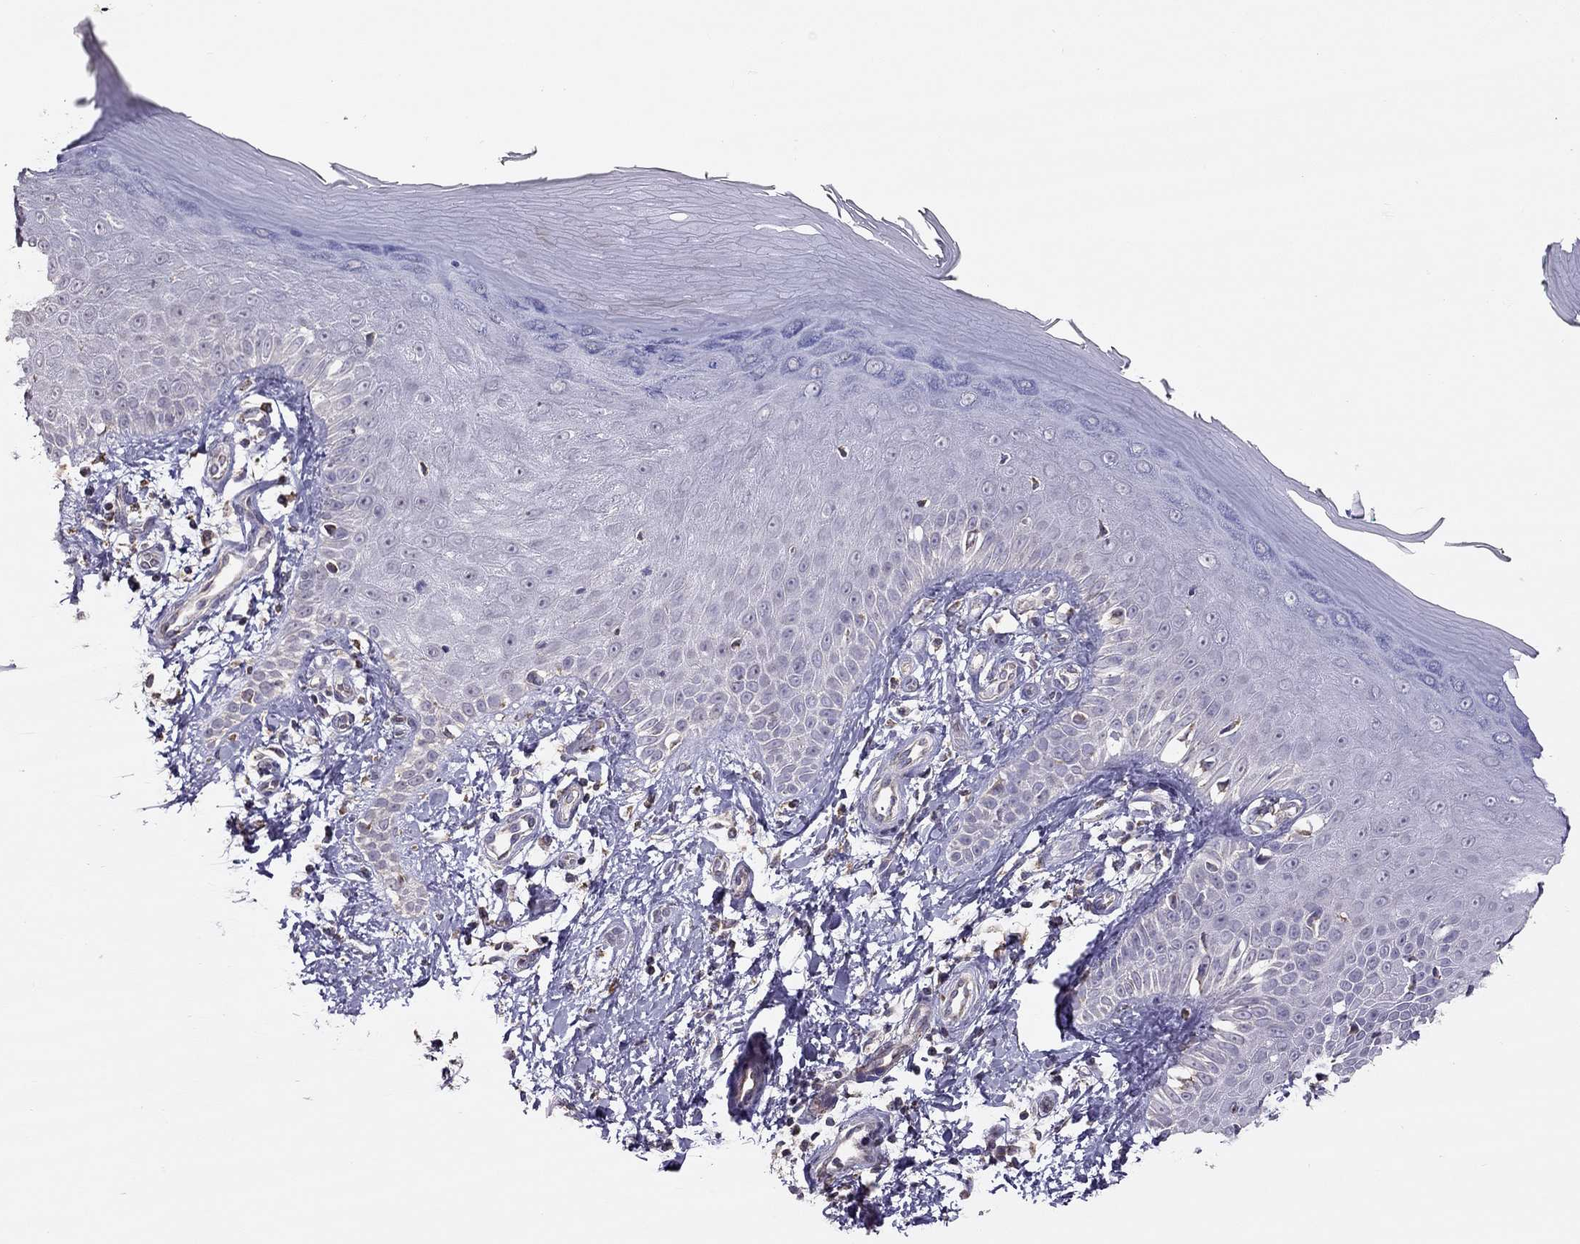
{"staining": {"intensity": "negative", "quantity": "none", "location": "none"}, "tissue": "skin", "cell_type": "Fibroblasts", "image_type": "normal", "snomed": [{"axis": "morphology", "description": "Normal tissue, NOS"}, {"axis": "morphology", "description": "Inflammation, NOS"}, {"axis": "morphology", "description": "Fibrosis, NOS"}, {"axis": "topography", "description": "Skin"}], "caption": "The image displays no significant expression in fibroblasts of skin.", "gene": "LRIT3", "patient": {"sex": "male", "age": 71}}